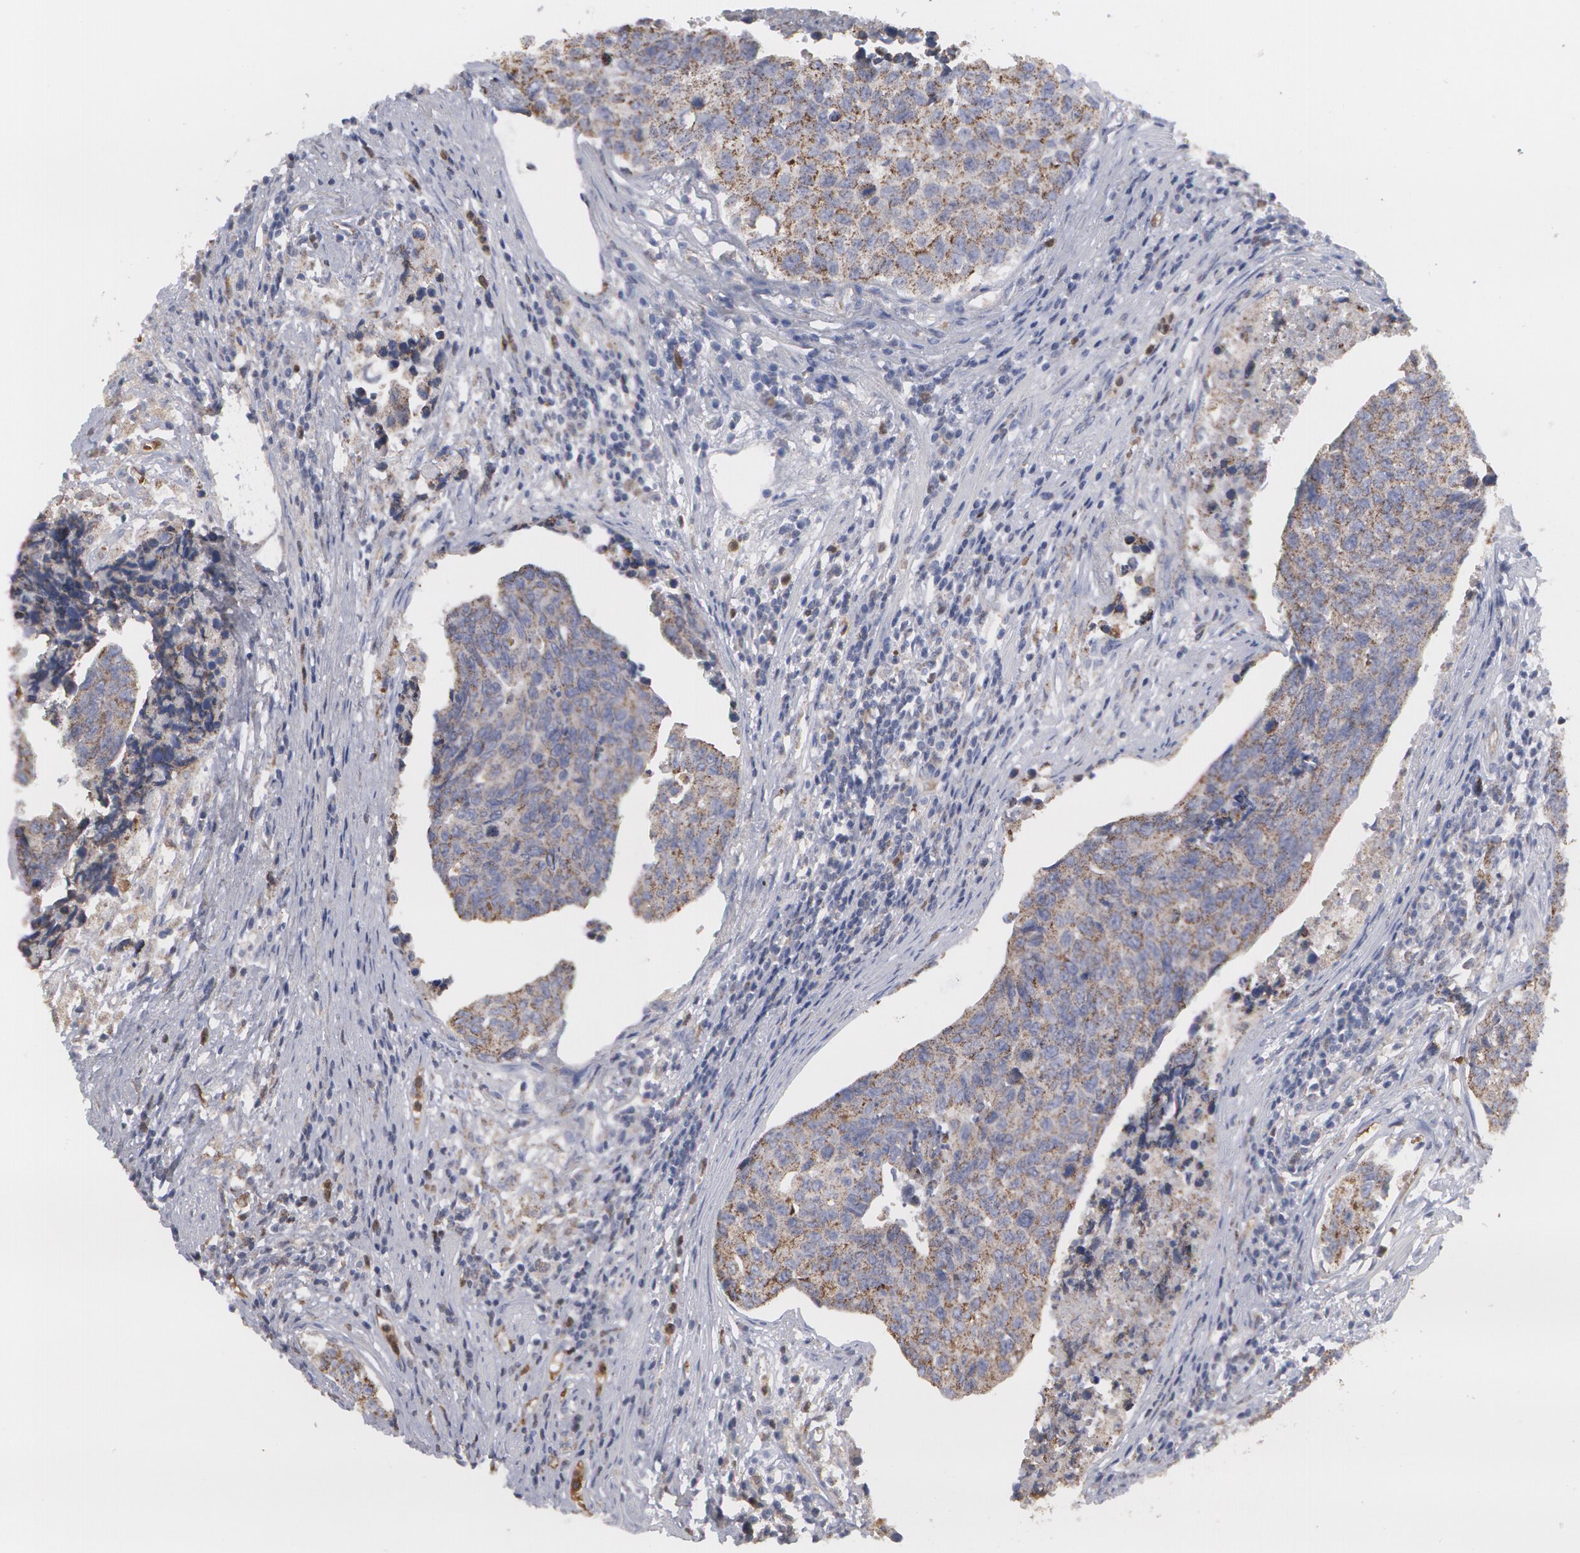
{"staining": {"intensity": "moderate", "quantity": ">75%", "location": "cytoplasmic/membranous"}, "tissue": "urothelial cancer", "cell_type": "Tumor cells", "image_type": "cancer", "snomed": [{"axis": "morphology", "description": "Urothelial carcinoma, High grade"}, {"axis": "topography", "description": "Urinary bladder"}], "caption": "Urothelial cancer stained for a protein displays moderate cytoplasmic/membranous positivity in tumor cells. (DAB IHC, brown staining for protein, blue staining for nuclei).", "gene": "CAT", "patient": {"sex": "male", "age": 81}}